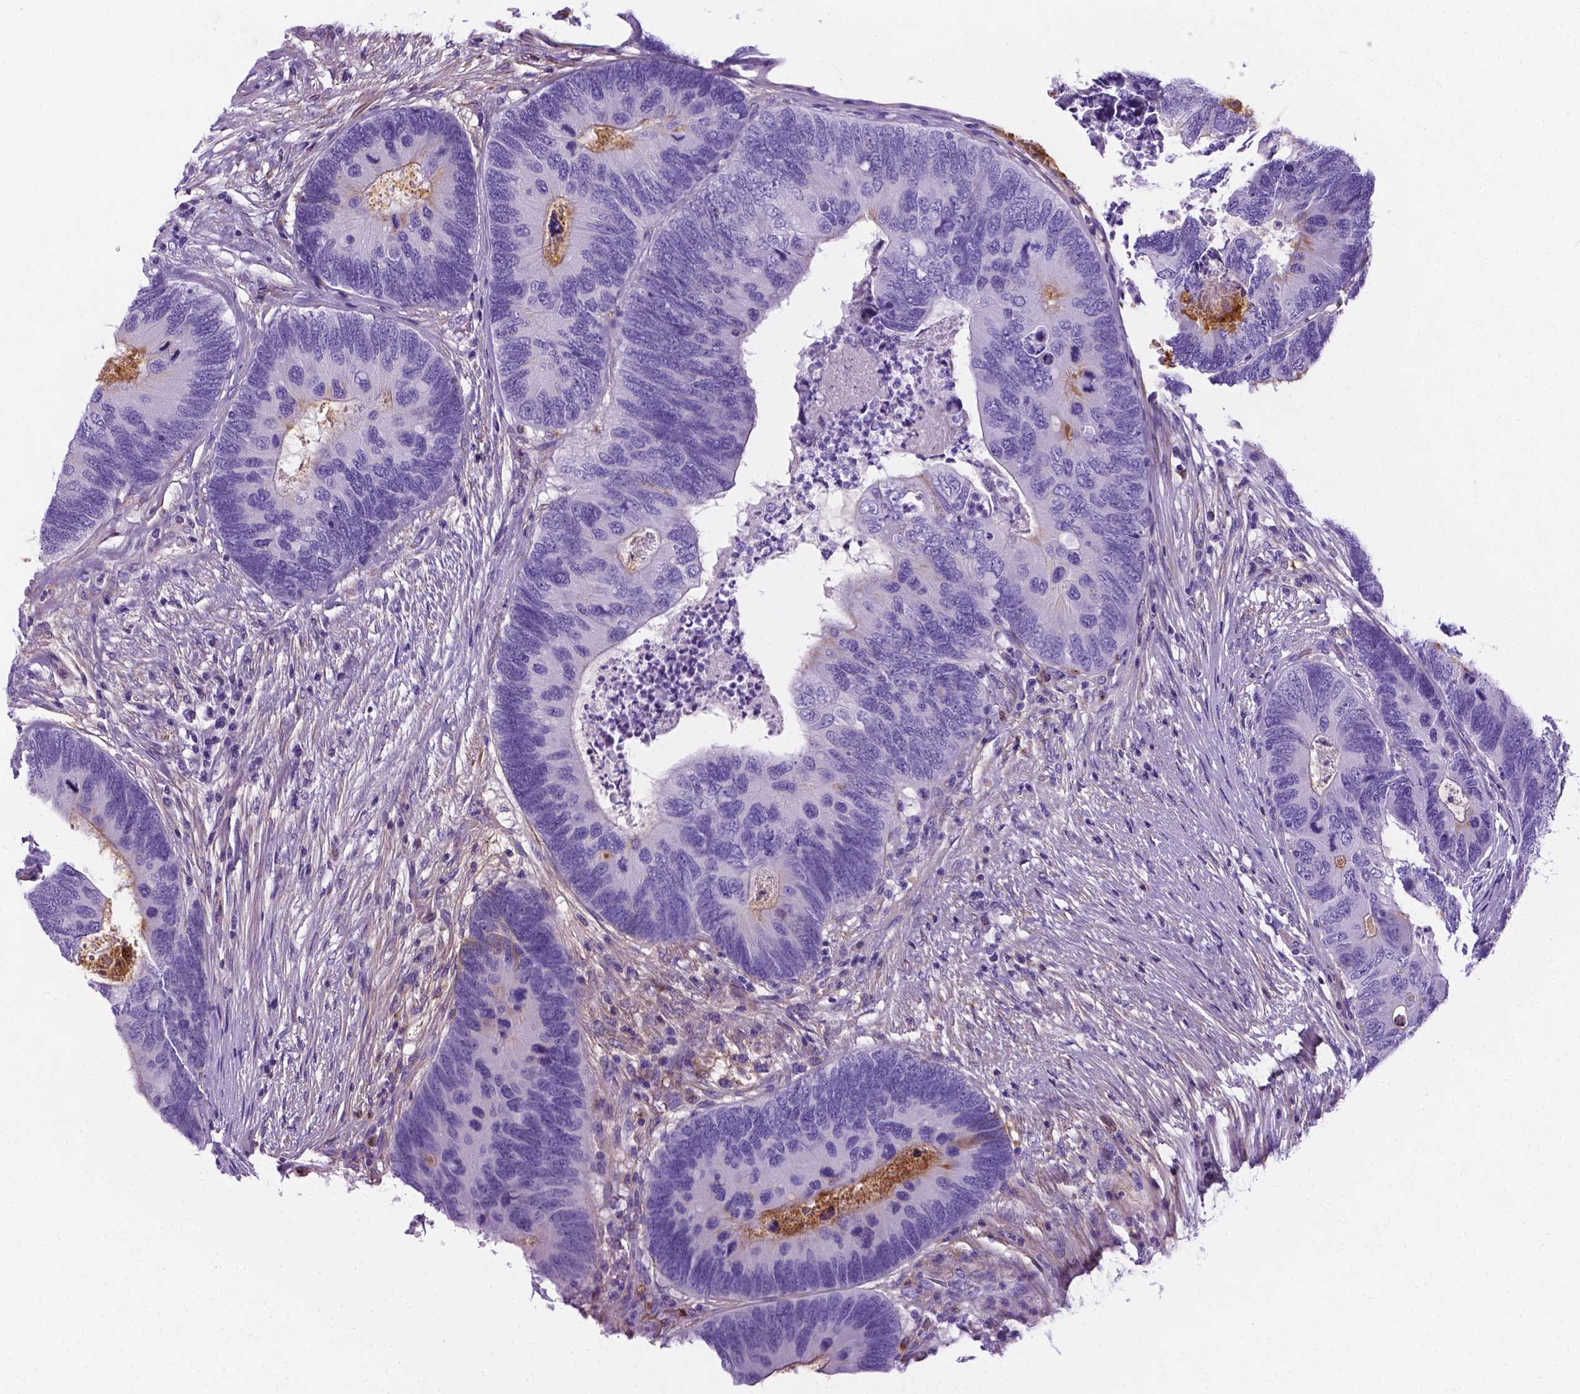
{"staining": {"intensity": "negative", "quantity": "none", "location": "none"}, "tissue": "colorectal cancer", "cell_type": "Tumor cells", "image_type": "cancer", "snomed": [{"axis": "morphology", "description": "Adenocarcinoma, NOS"}, {"axis": "topography", "description": "Colon"}], "caption": "Tumor cells show no significant protein expression in adenocarcinoma (colorectal).", "gene": "APOE", "patient": {"sex": "female", "age": 67}}